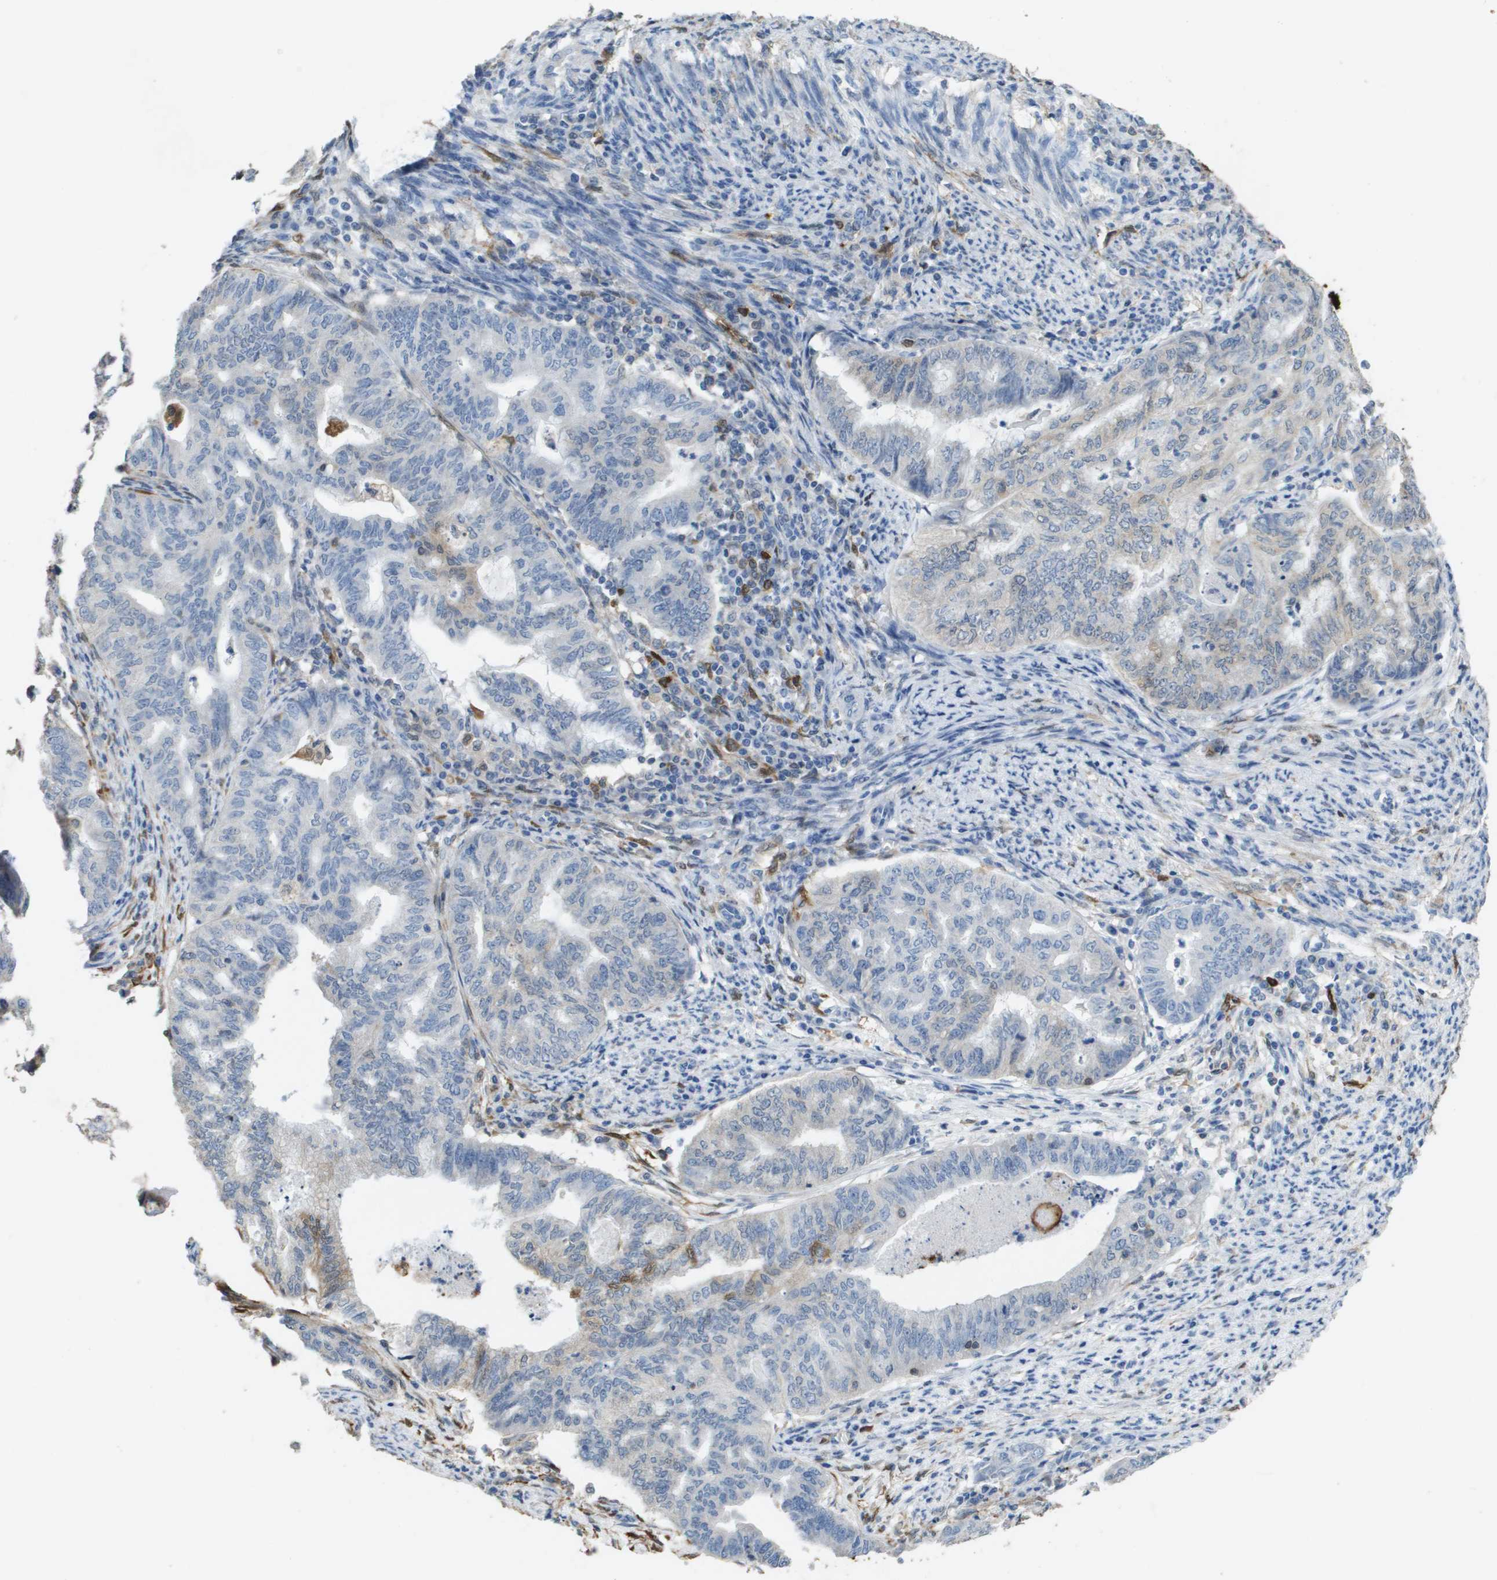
{"staining": {"intensity": "weak", "quantity": "<25%", "location": "cytoplasmic/membranous"}, "tissue": "endometrial cancer", "cell_type": "Tumor cells", "image_type": "cancer", "snomed": [{"axis": "morphology", "description": "Adenocarcinoma, NOS"}, {"axis": "topography", "description": "Endometrium"}], "caption": "A high-resolution photomicrograph shows immunohistochemistry (IHC) staining of endometrial cancer, which exhibits no significant staining in tumor cells. (DAB IHC with hematoxylin counter stain).", "gene": "FABP5", "patient": {"sex": "female", "age": 79}}